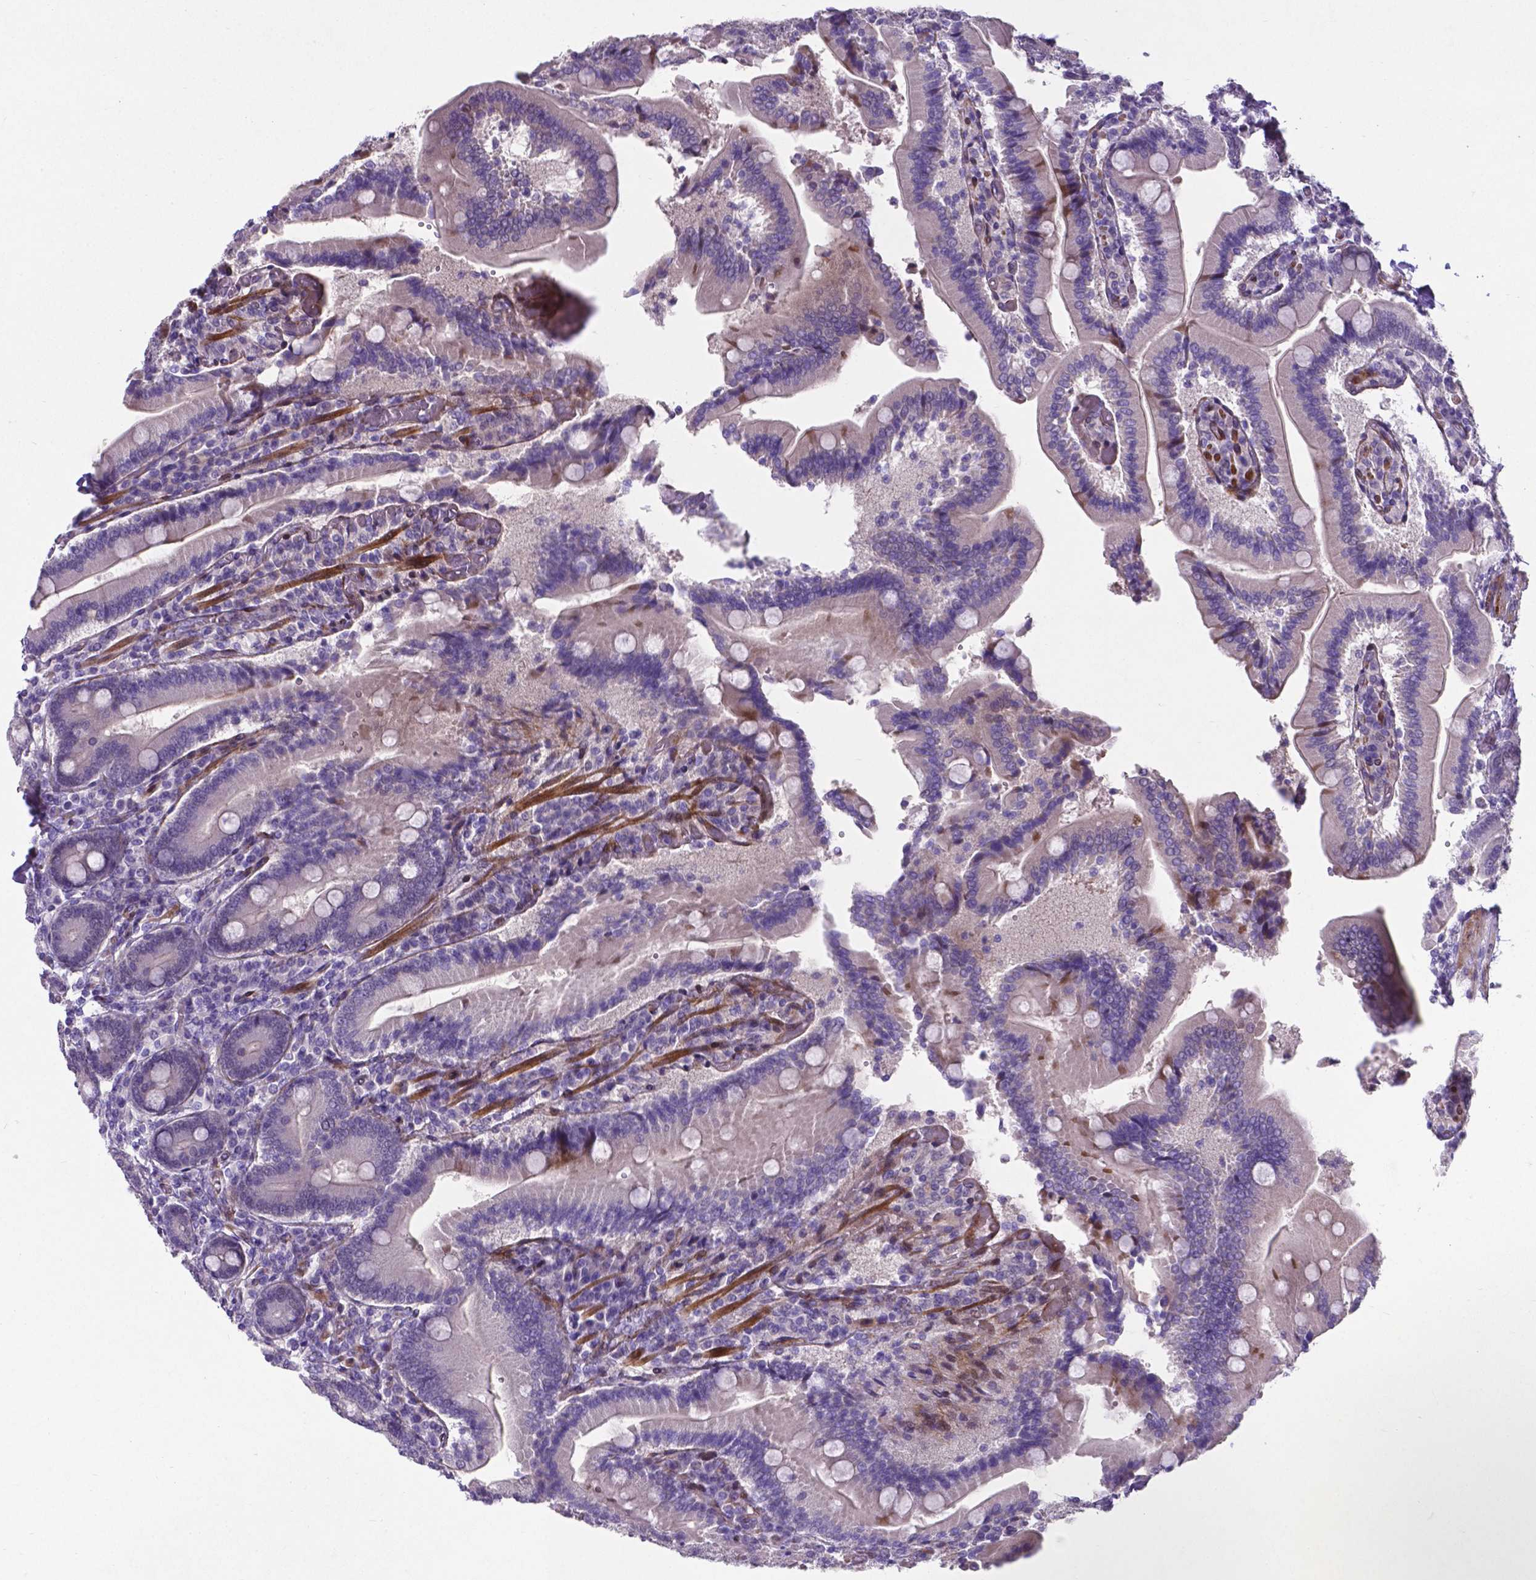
{"staining": {"intensity": "moderate", "quantity": "<25%", "location": "cytoplasmic/membranous"}, "tissue": "duodenum", "cell_type": "Glandular cells", "image_type": "normal", "snomed": [{"axis": "morphology", "description": "Normal tissue, NOS"}, {"axis": "topography", "description": "Duodenum"}], "caption": "Duodenum stained with DAB (3,3'-diaminobenzidine) immunohistochemistry exhibits low levels of moderate cytoplasmic/membranous staining in about <25% of glandular cells. (Stains: DAB (3,3'-diaminobenzidine) in brown, nuclei in blue, Microscopy: brightfield microscopy at high magnification).", "gene": "PFKFB4", "patient": {"sex": "female", "age": 62}}